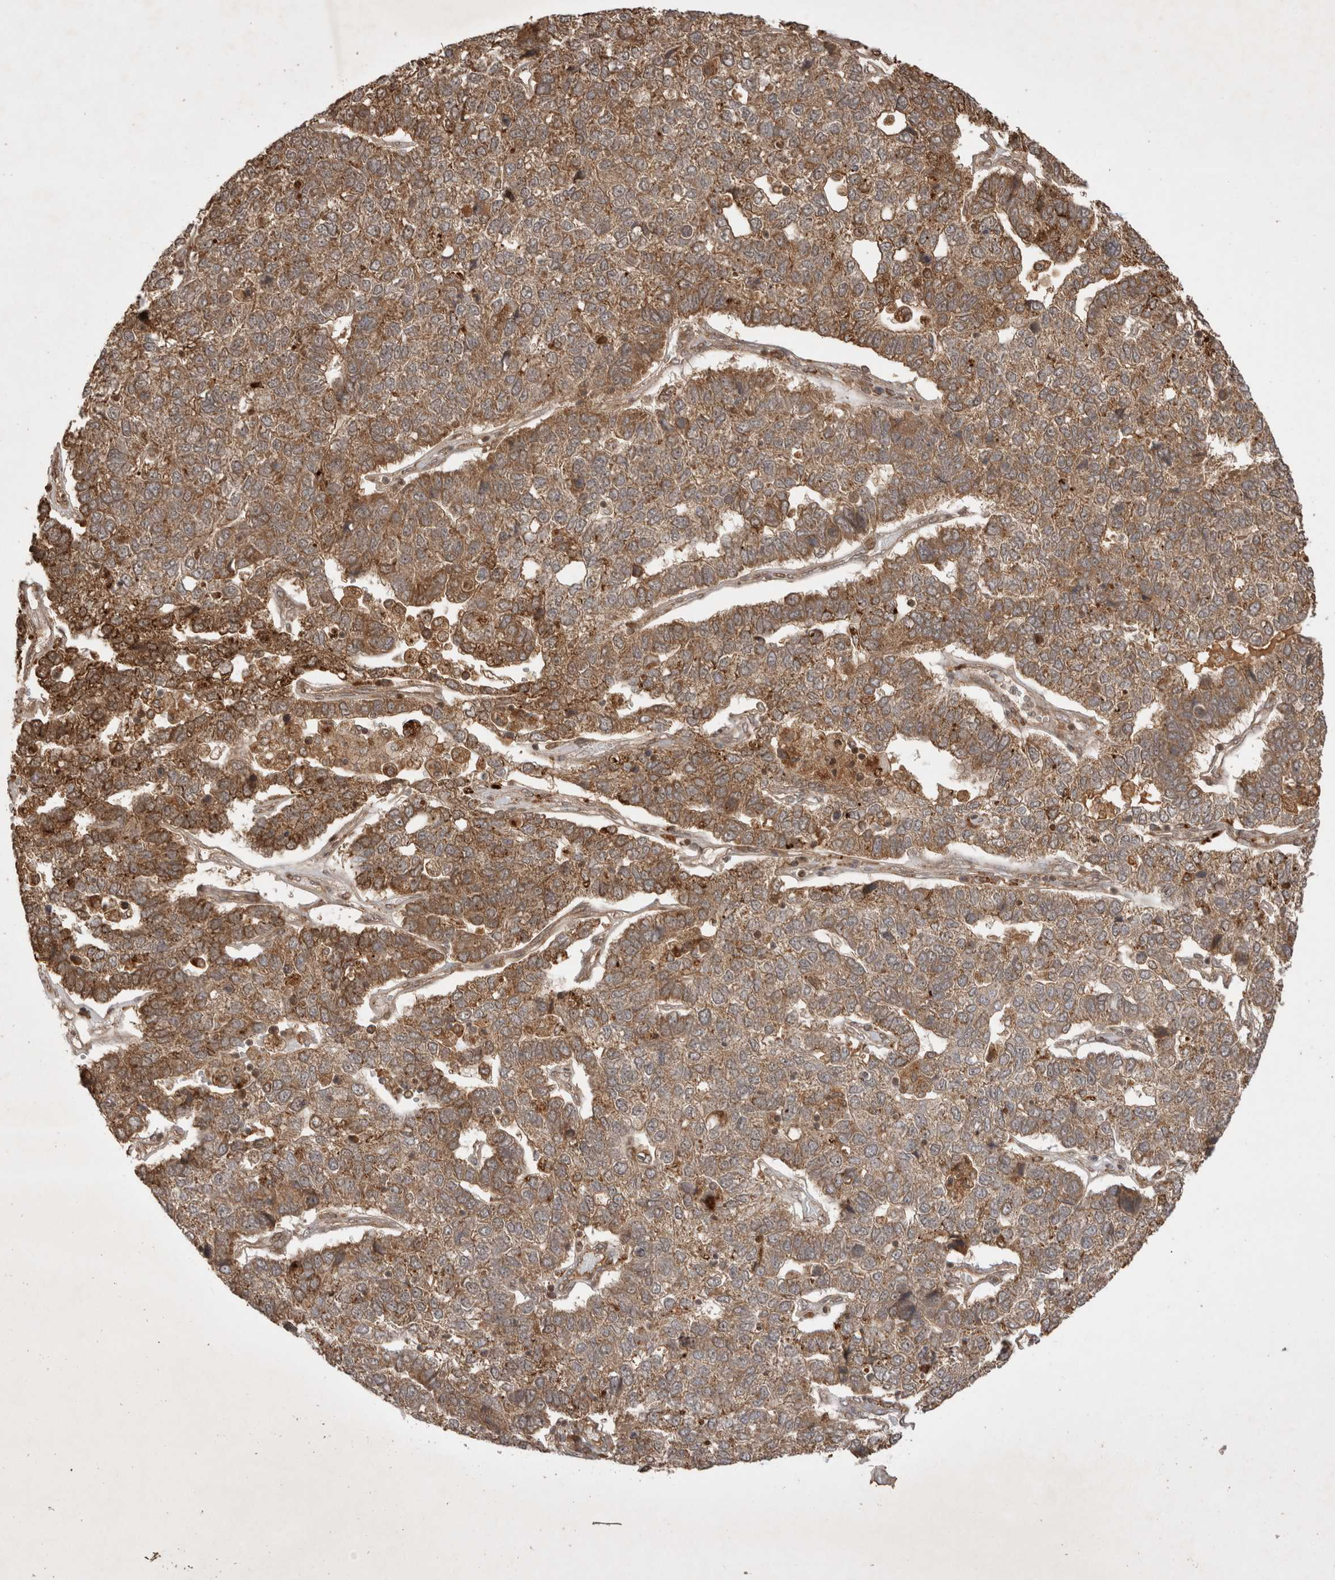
{"staining": {"intensity": "moderate", "quantity": ">75%", "location": "cytoplasmic/membranous"}, "tissue": "pancreatic cancer", "cell_type": "Tumor cells", "image_type": "cancer", "snomed": [{"axis": "morphology", "description": "Adenocarcinoma, NOS"}, {"axis": "topography", "description": "Pancreas"}], "caption": "Human pancreatic cancer stained for a protein (brown) exhibits moderate cytoplasmic/membranous positive staining in approximately >75% of tumor cells.", "gene": "FAM221A", "patient": {"sex": "female", "age": 61}}